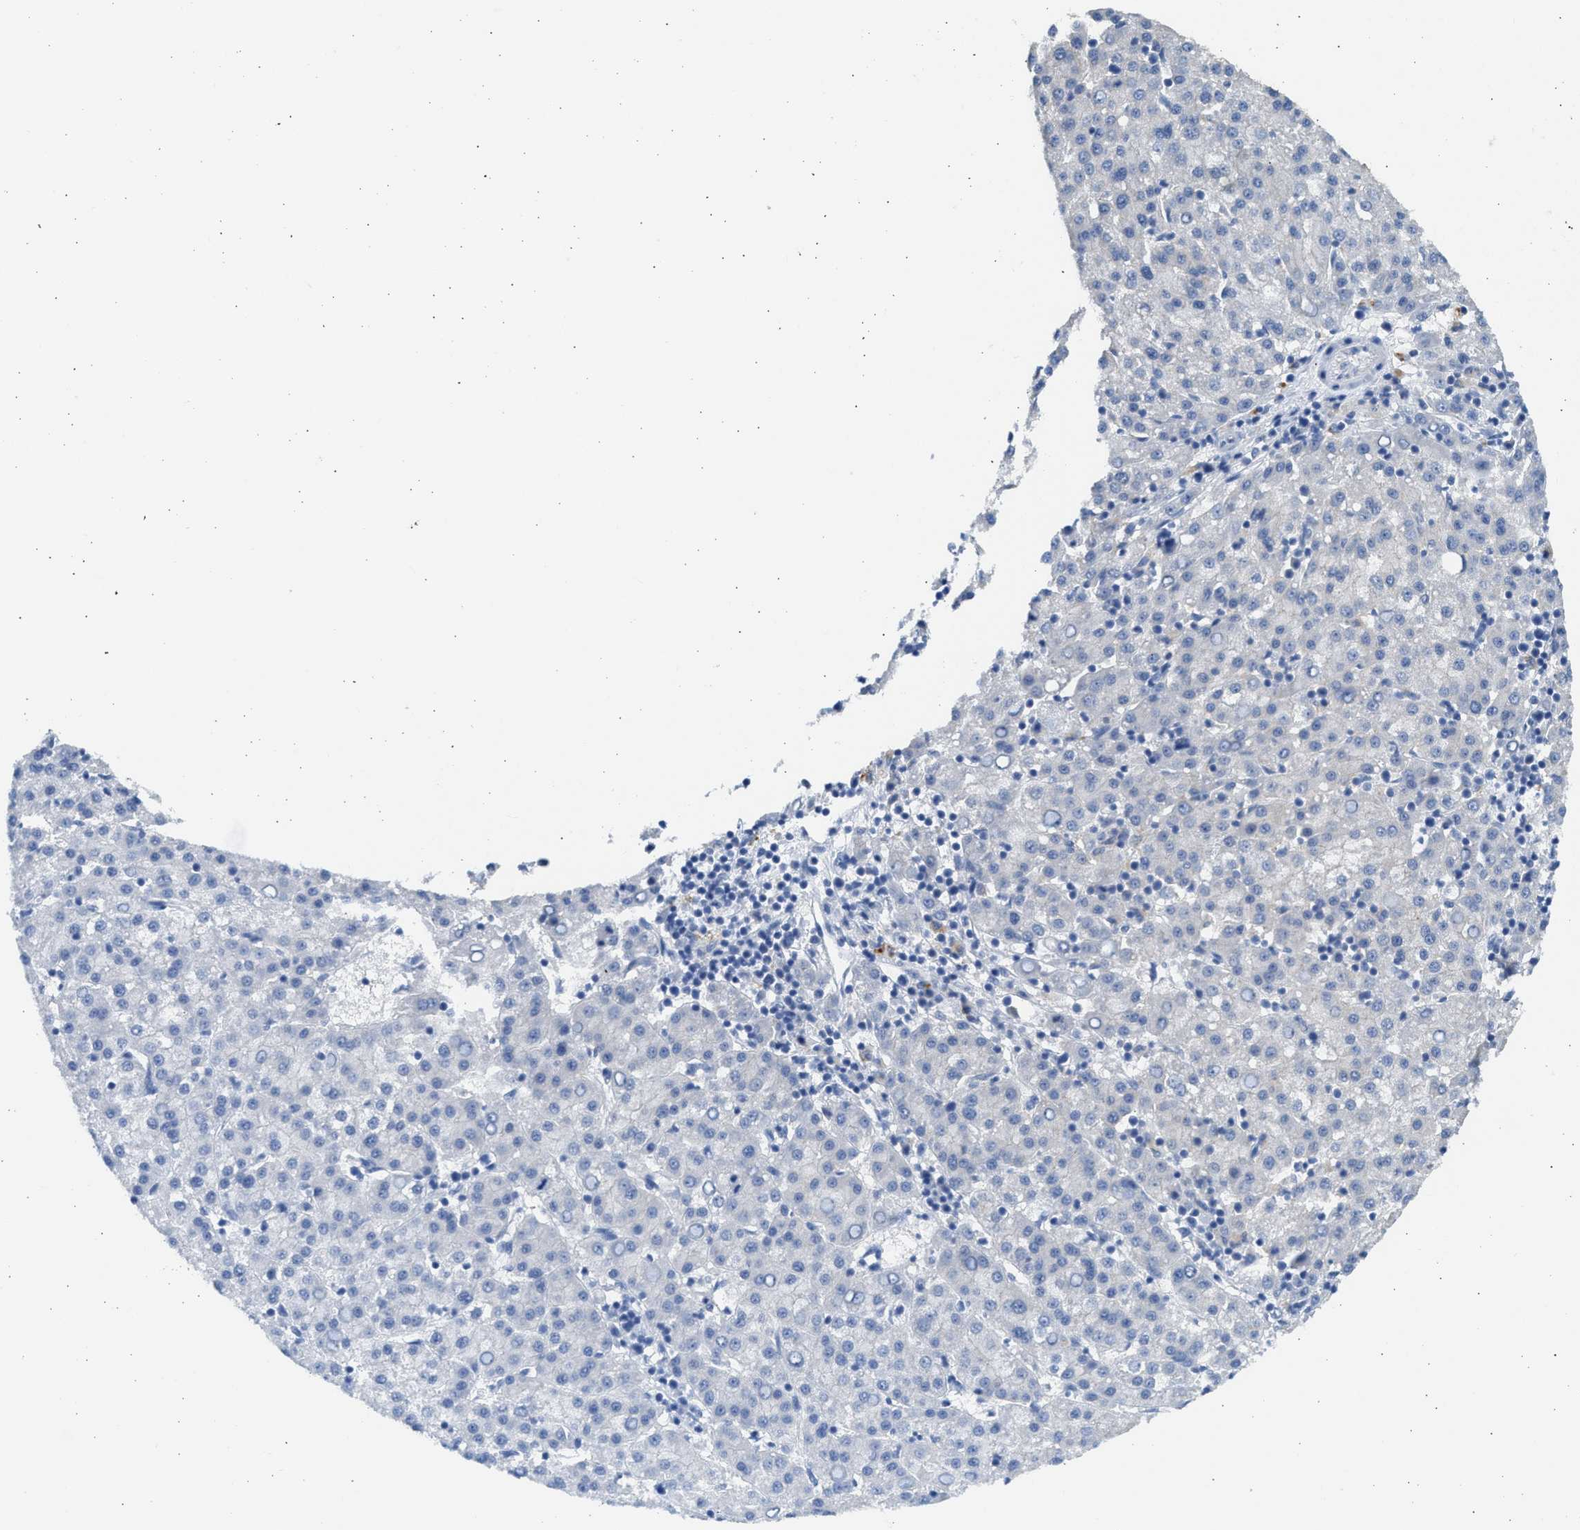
{"staining": {"intensity": "negative", "quantity": "none", "location": "none"}, "tissue": "liver cancer", "cell_type": "Tumor cells", "image_type": "cancer", "snomed": [{"axis": "morphology", "description": "Carcinoma, Hepatocellular, NOS"}, {"axis": "topography", "description": "Liver"}], "caption": "Liver cancer (hepatocellular carcinoma) was stained to show a protein in brown. There is no significant expression in tumor cells. The staining is performed using DAB brown chromogen with nuclei counter-stained in using hematoxylin.", "gene": "CSRNP2", "patient": {"sex": "female", "age": 58}}